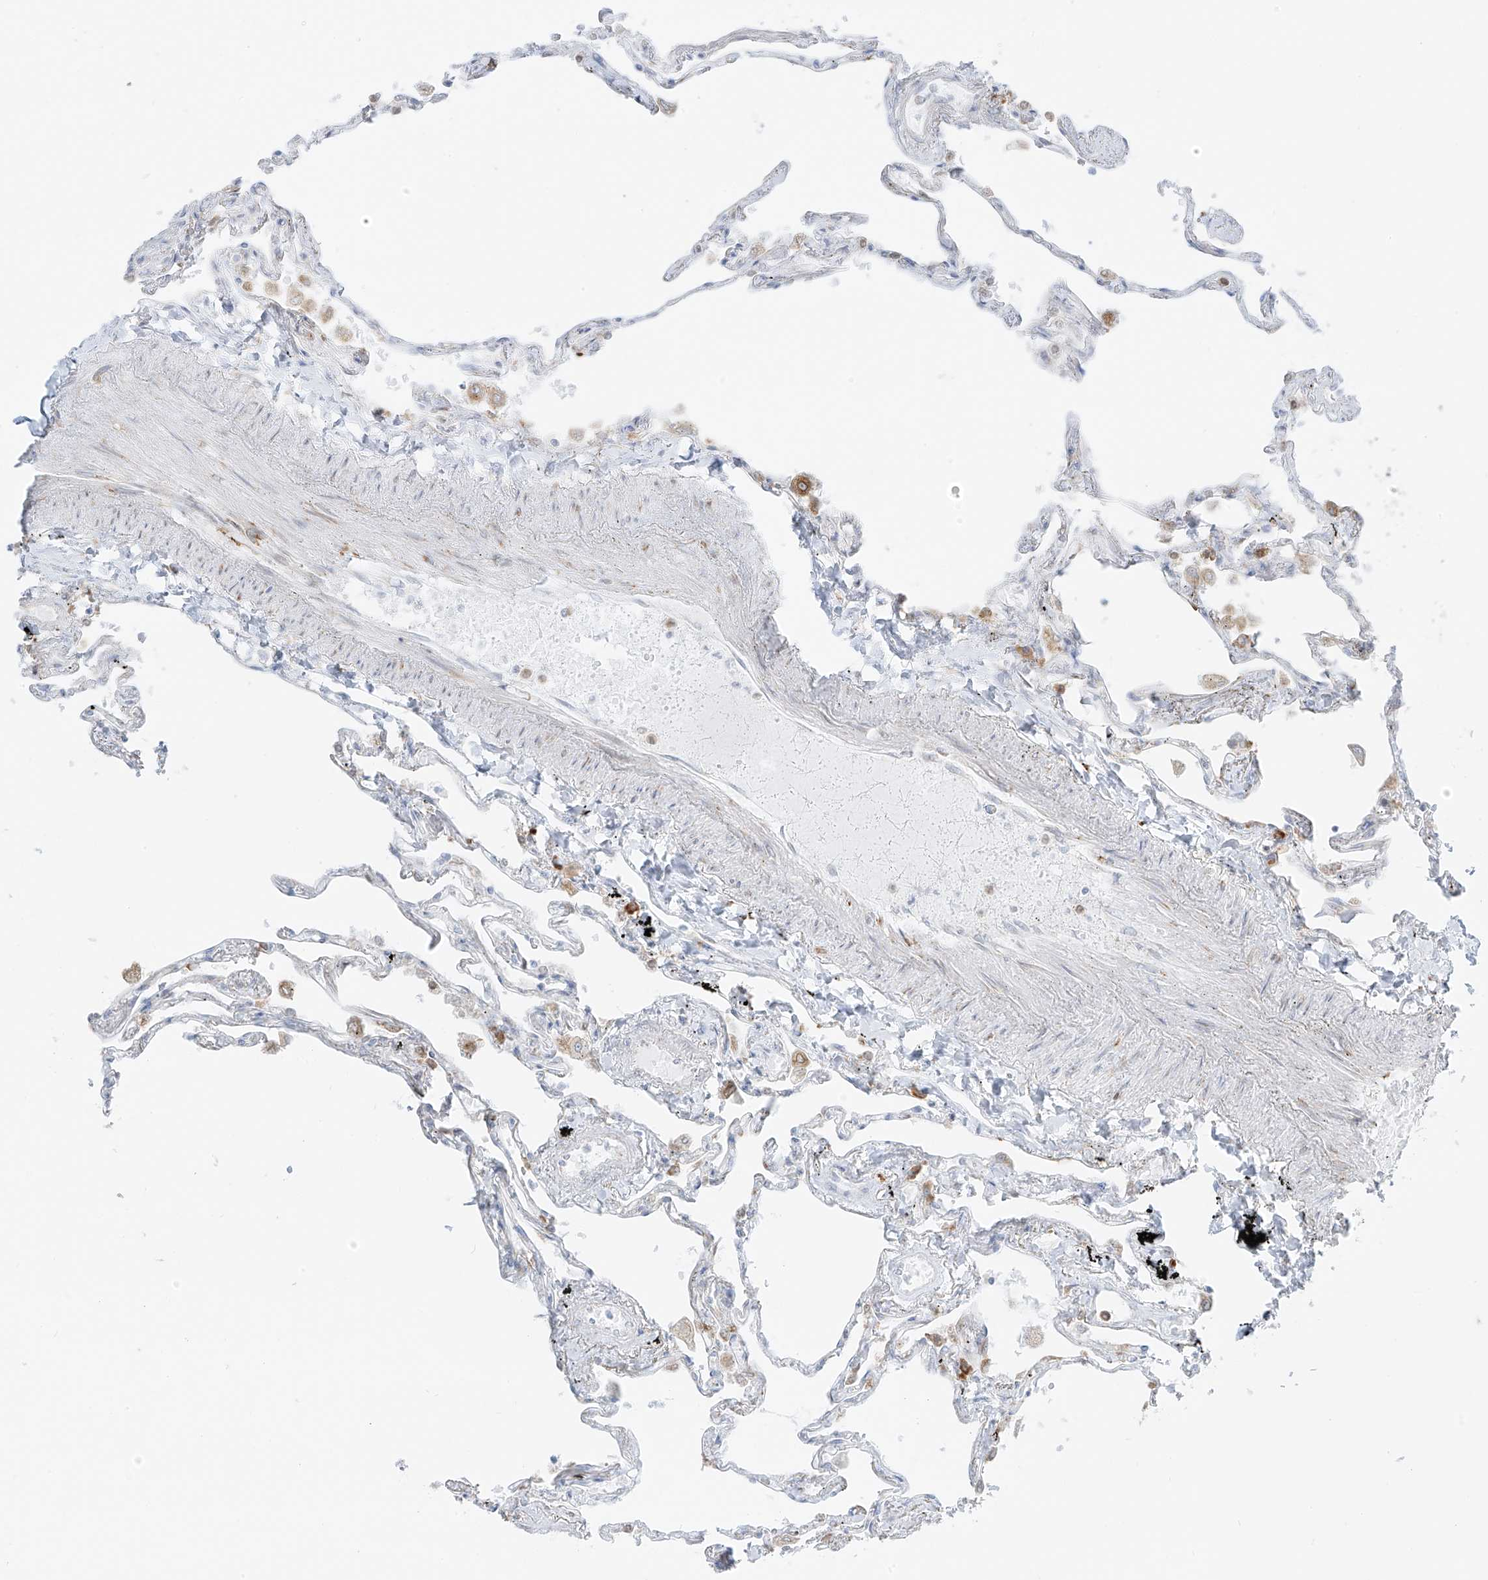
{"staining": {"intensity": "weak", "quantity": "25%-75%", "location": "cytoplasmic/membranous"}, "tissue": "lung", "cell_type": "Alveolar cells", "image_type": "normal", "snomed": [{"axis": "morphology", "description": "Normal tissue, NOS"}, {"axis": "topography", "description": "Lung"}], "caption": "DAB immunohistochemical staining of unremarkable lung exhibits weak cytoplasmic/membranous protein positivity in approximately 25%-75% of alveolar cells. Immunohistochemistry stains the protein of interest in brown and the nuclei are stained blue.", "gene": "LRRC59", "patient": {"sex": "female", "age": 67}}